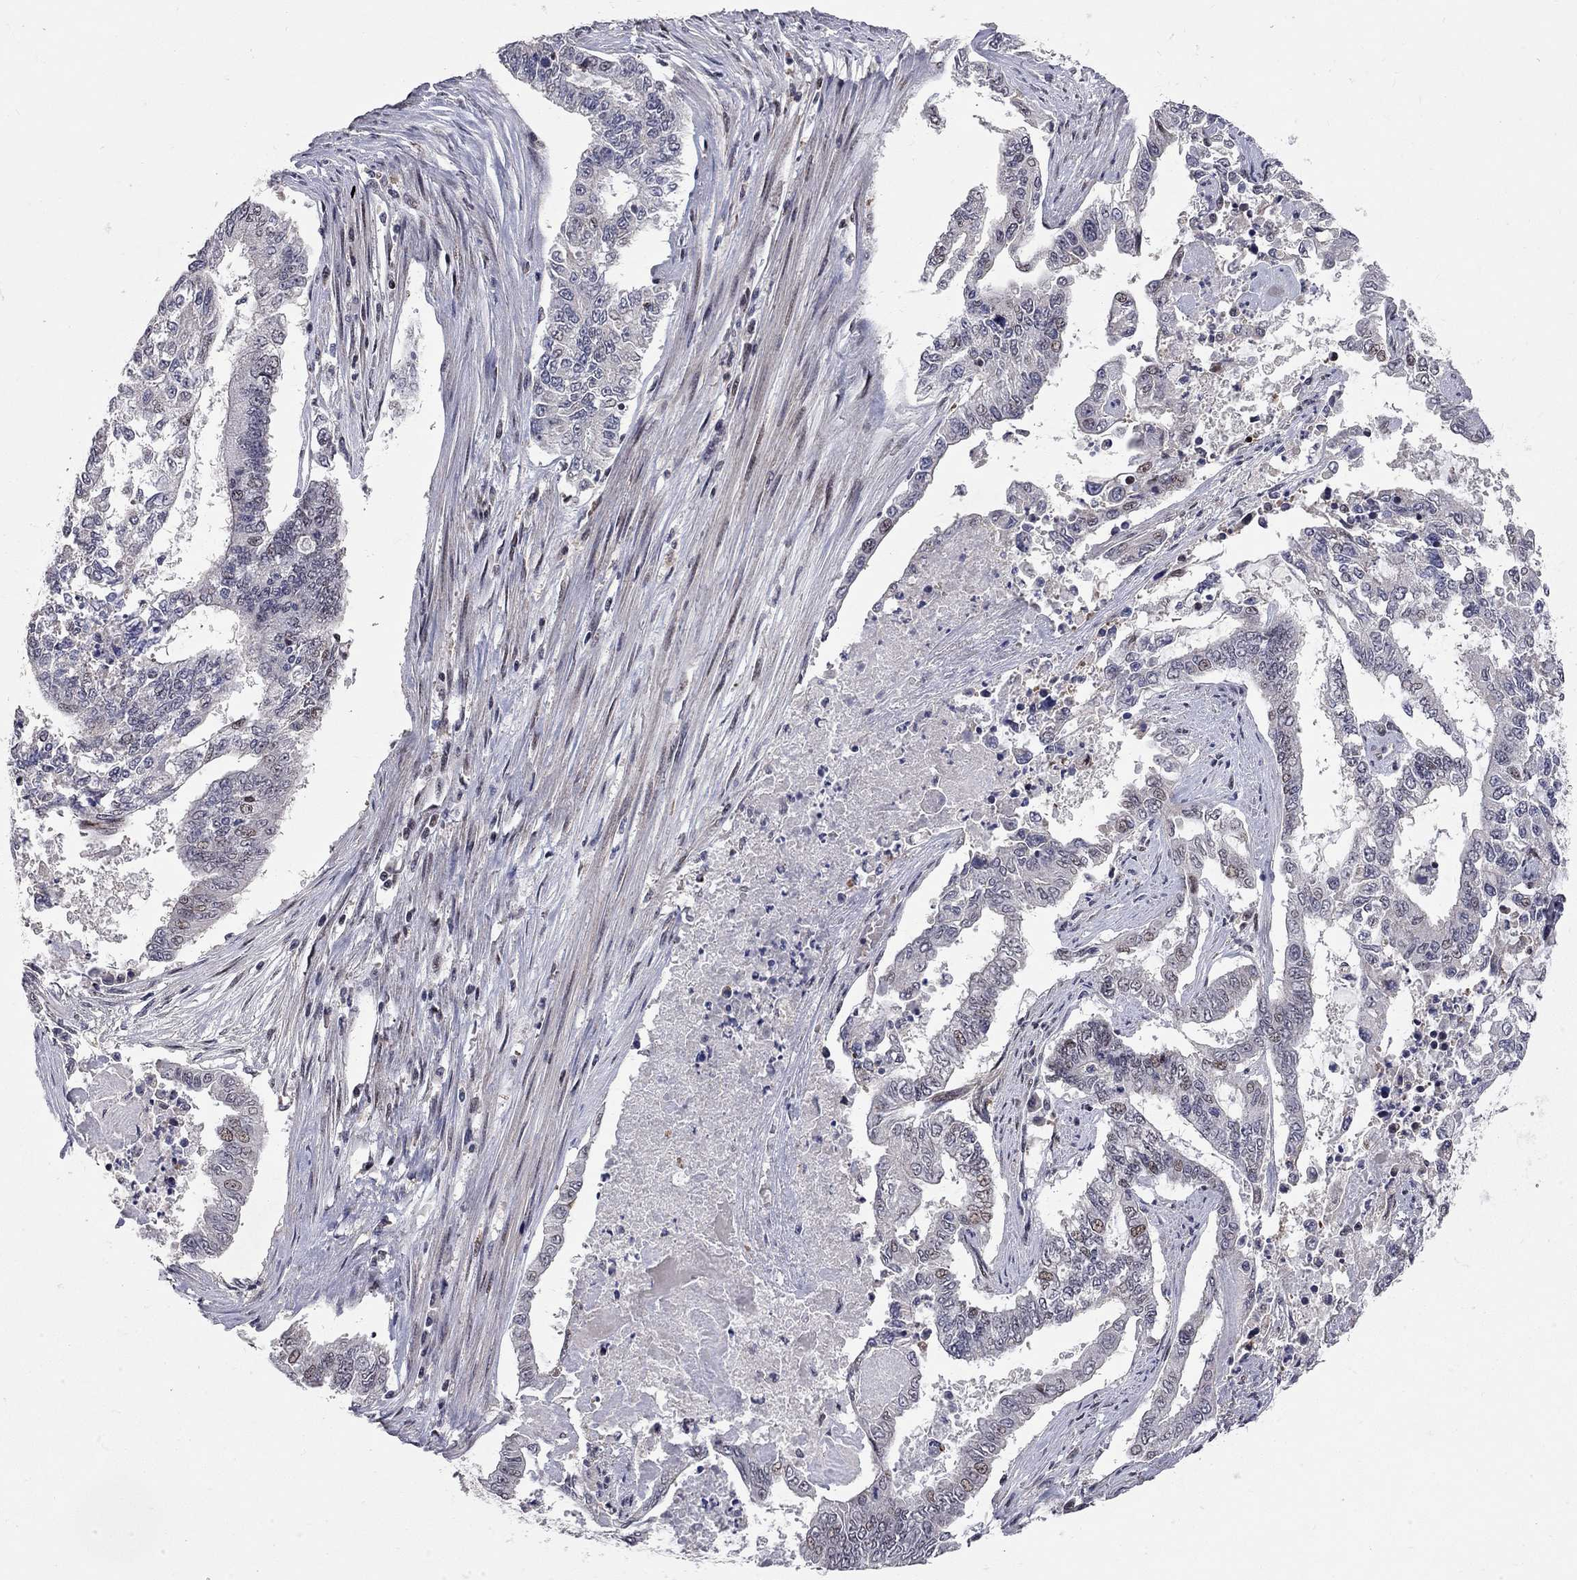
{"staining": {"intensity": "weak", "quantity": "<25%", "location": "nuclear"}, "tissue": "endometrial cancer", "cell_type": "Tumor cells", "image_type": "cancer", "snomed": [{"axis": "morphology", "description": "Adenocarcinoma, NOS"}, {"axis": "topography", "description": "Uterus"}], "caption": "Tumor cells are negative for brown protein staining in endometrial adenocarcinoma.", "gene": "HDAC3", "patient": {"sex": "female", "age": 59}}